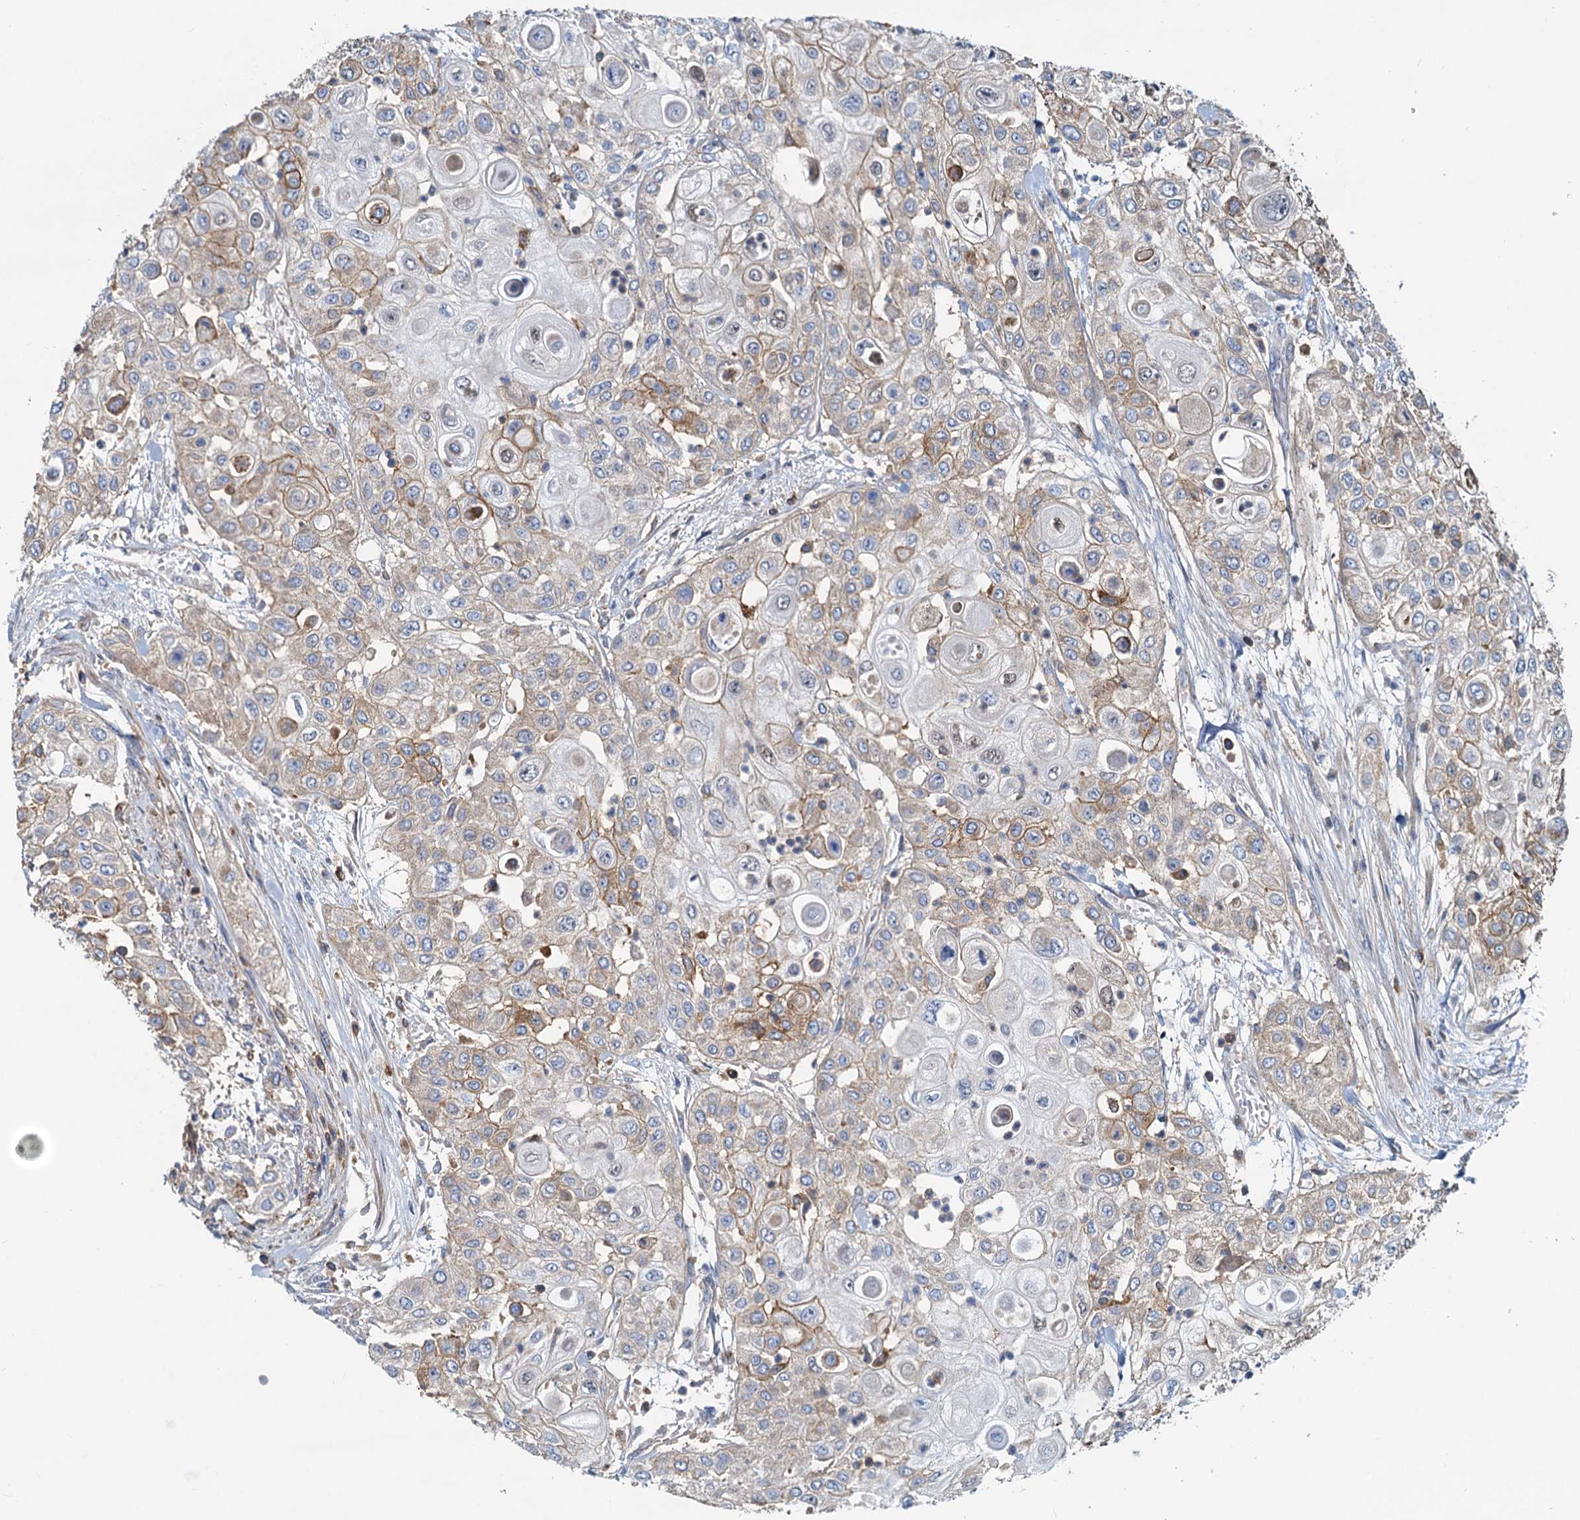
{"staining": {"intensity": "moderate", "quantity": "25%-75%", "location": "cytoplasmic/membranous"}, "tissue": "urothelial cancer", "cell_type": "Tumor cells", "image_type": "cancer", "snomed": [{"axis": "morphology", "description": "Urothelial carcinoma, High grade"}, {"axis": "topography", "description": "Urinary bladder"}], "caption": "A micrograph of high-grade urothelial carcinoma stained for a protein displays moderate cytoplasmic/membranous brown staining in tumor cells. (Brightfield microscopy of DAB IHC at high magnification).", "gene": "LNX2", "patient": {"sex": "female", "age": 79}}